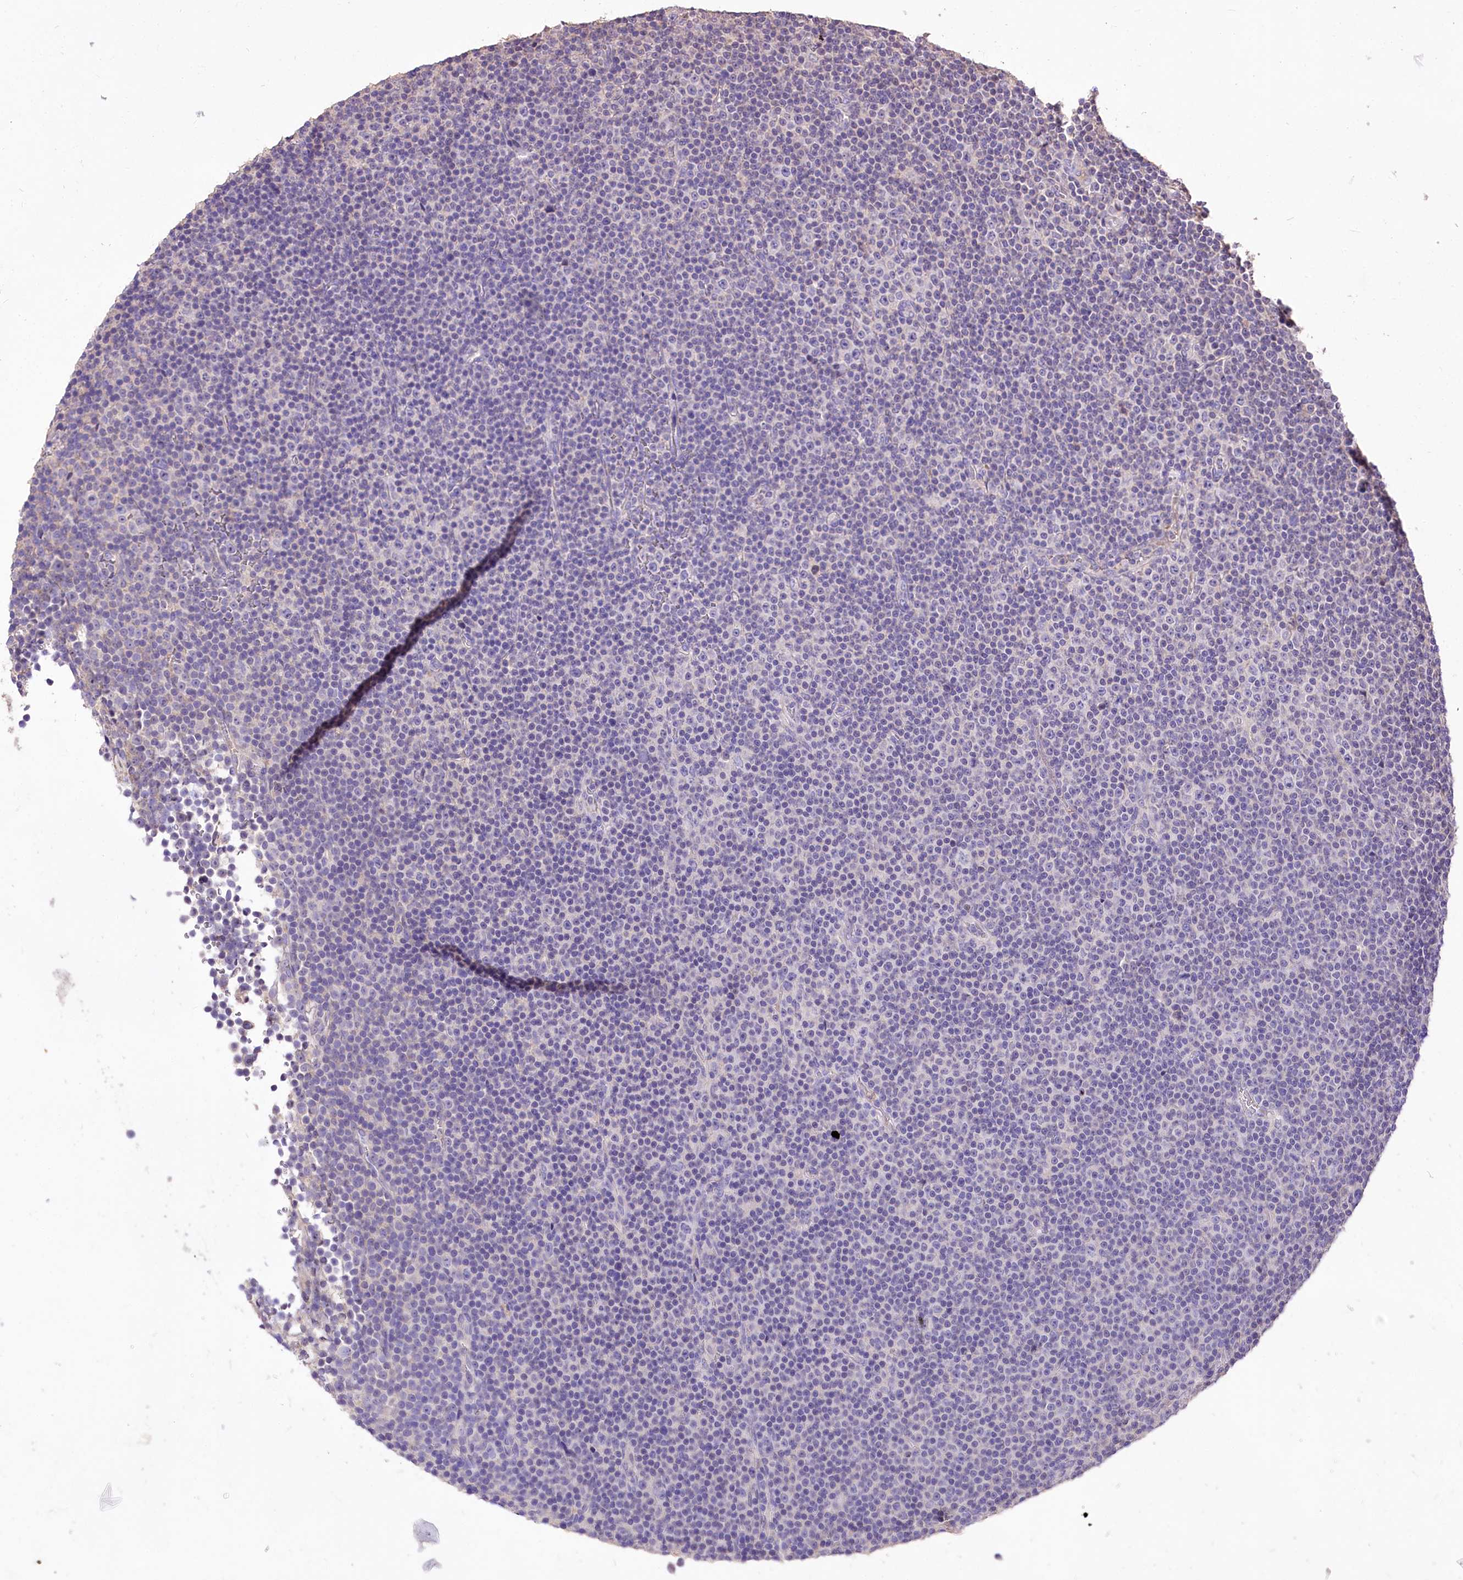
{"staining": {"intensity": "negative", "quantity": "none", "location": "none"}, "tissue": "lymphoma", "cell_type": "Tumor cells", "image_type": "cancer", "snomed": [{"axis": "morphology", "description": "Malignant lymphoma, non-Hodgkin's type, Low grade"}, {"axis": "topography", "description": "Lymph node"}], "caption": "IHC micrograph of neoplastic tissue: low-grade malignant lymphoma, non-Hodgkin's type stained with DAB shows no significant protein staining in tumor cells.", "gene": "PCYOX1L", "patient": {"sex": "female", "age": 67}}